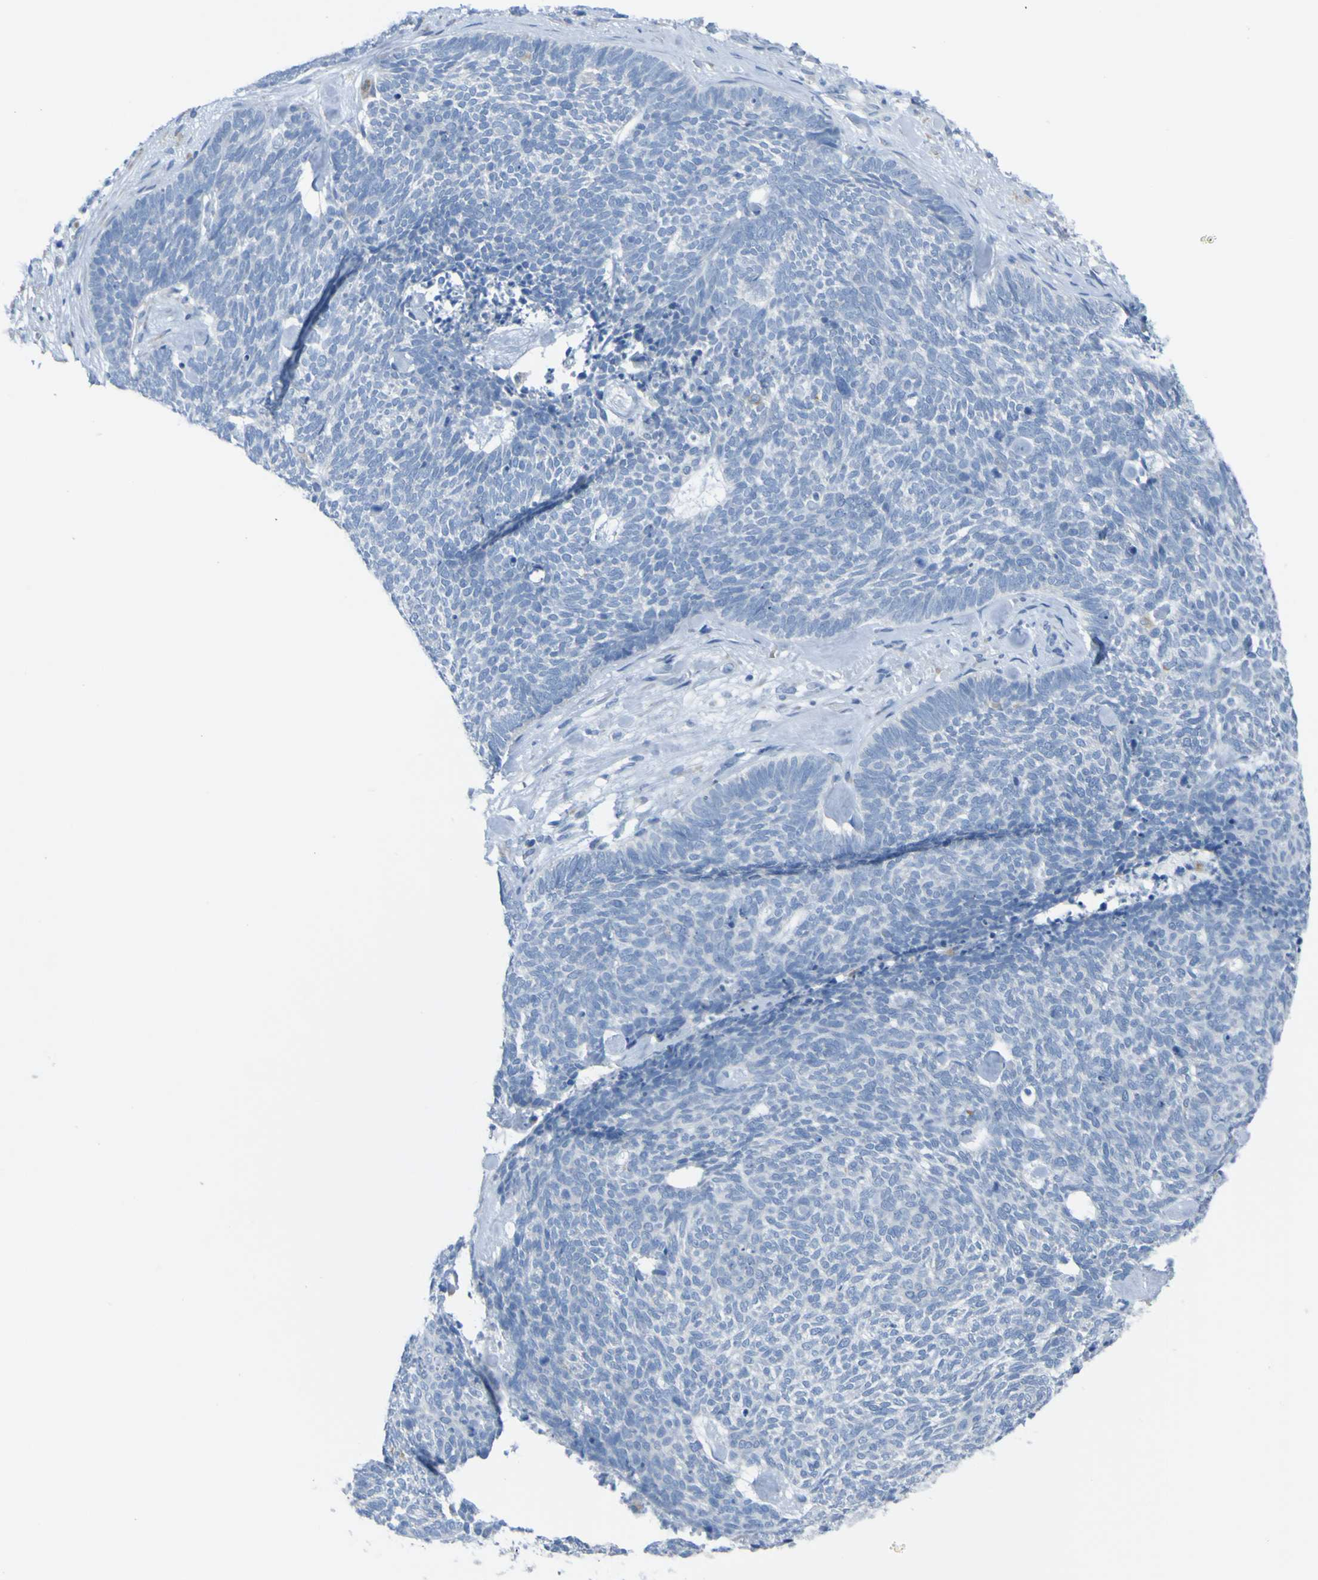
{"staining": {"intensity": "negative", "quantity": "none", "location": "none"}, "tissue": "skin cancer", "cell_type": "Tumor cells", "image_type": "cancer", "snomed": [{"axis": "morphology", "description": "Basal cell carcinoma"}, {"axis": "topography", "description": "Skin"}], "caption": "Tumor cells show no significant protein positivity in skin basal cell carcinoma.", "gene": "ACMSD", "patient": {"sex": "female", "age": 84}}